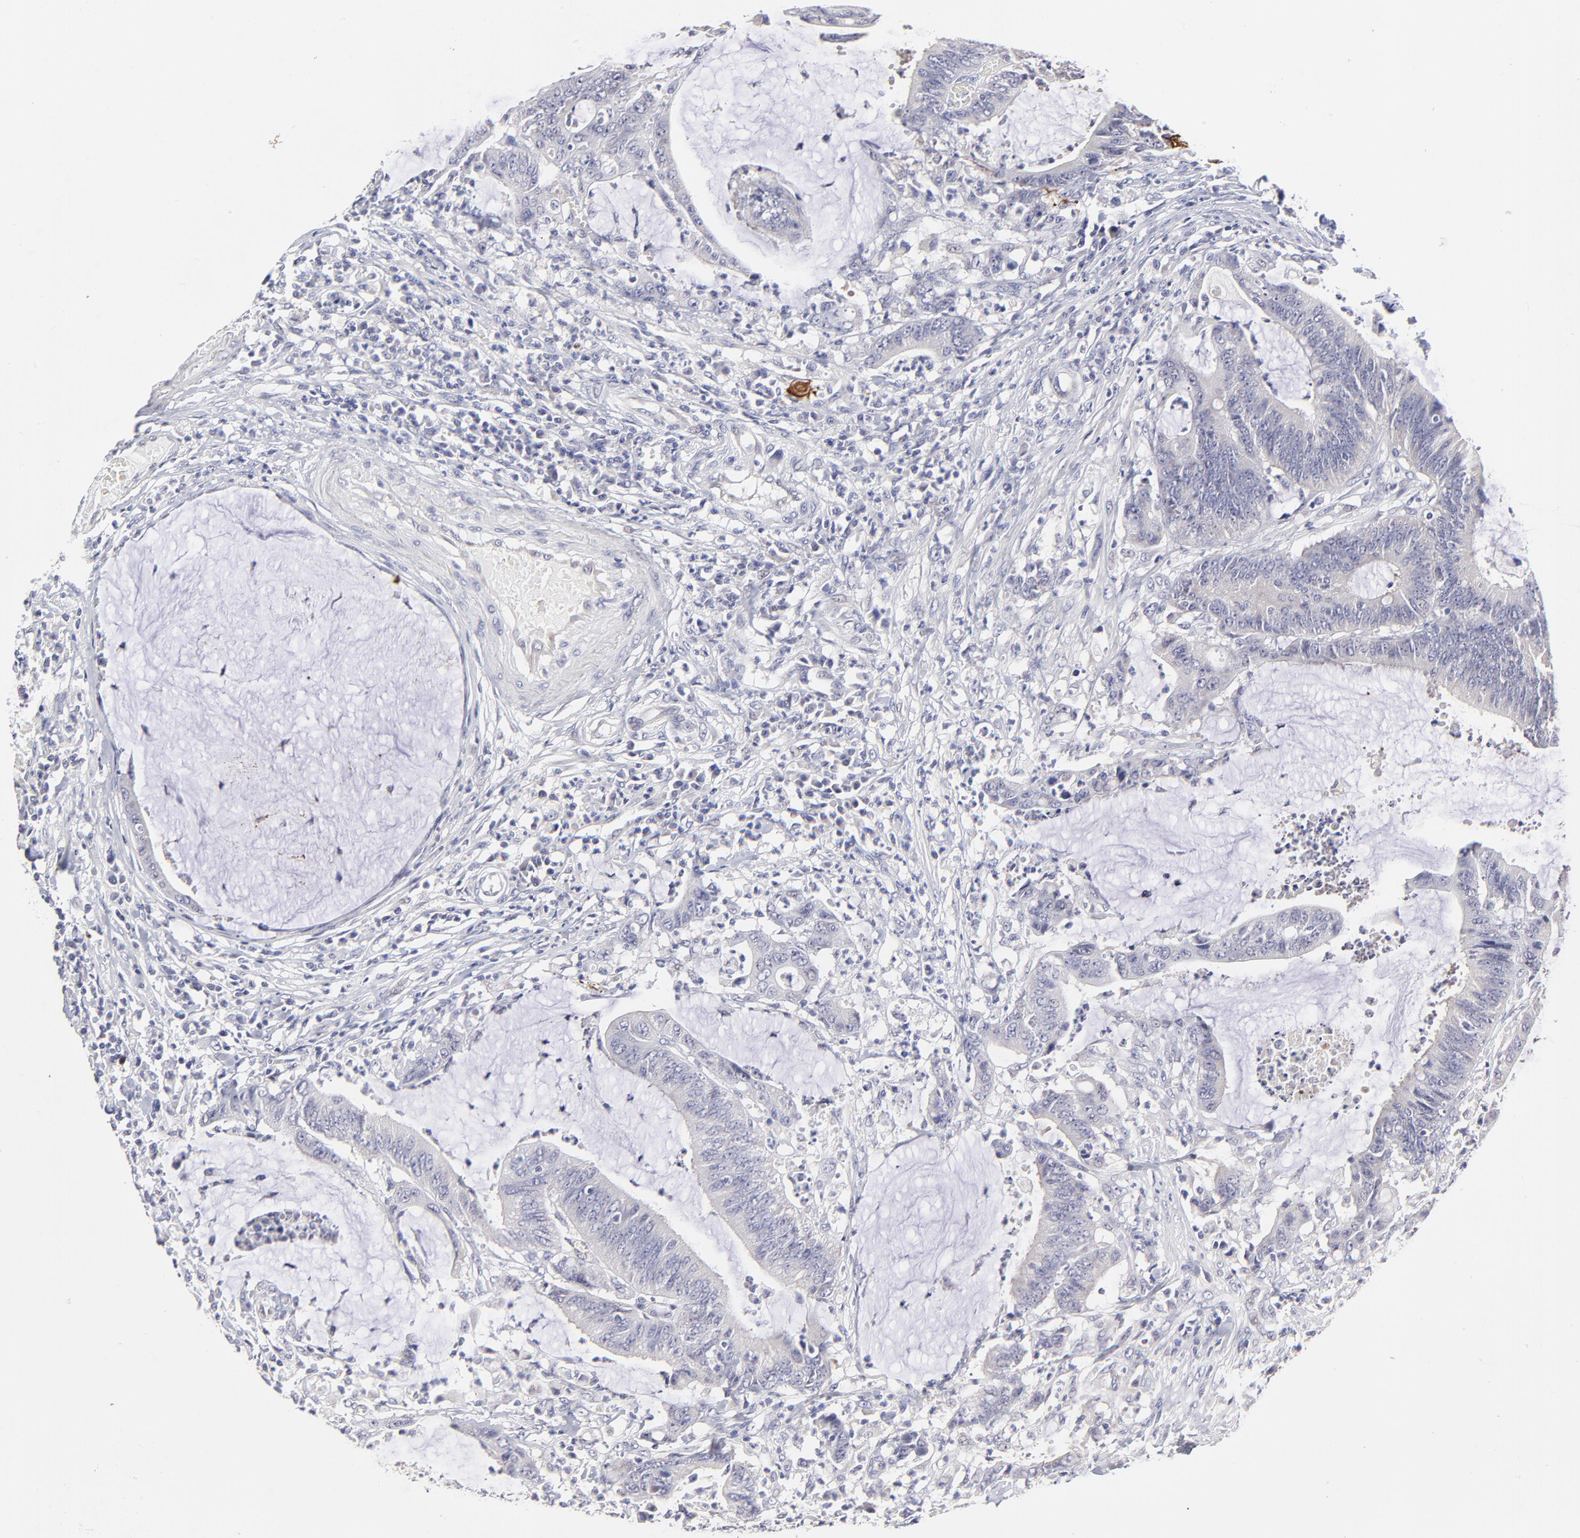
{"staining": {"intensity": "negative", "quantity": "none", "location": "none"}, "tissue": "colorectal cancer", "cell_type": "Tumor cells", "image_type": "cancer", "snomed": [{"axis": "morphology", "description": "Adenocarcinoma, NOS"}, {"axis": "topography", "description": "Rectum"}], "caption": "Colorectal cancer (adenocarcinoma) stained for a protein using IHC displays no positivity tumor cells.", "gene": "BTG2", "patient": {"sex": "female", "age": 66}}